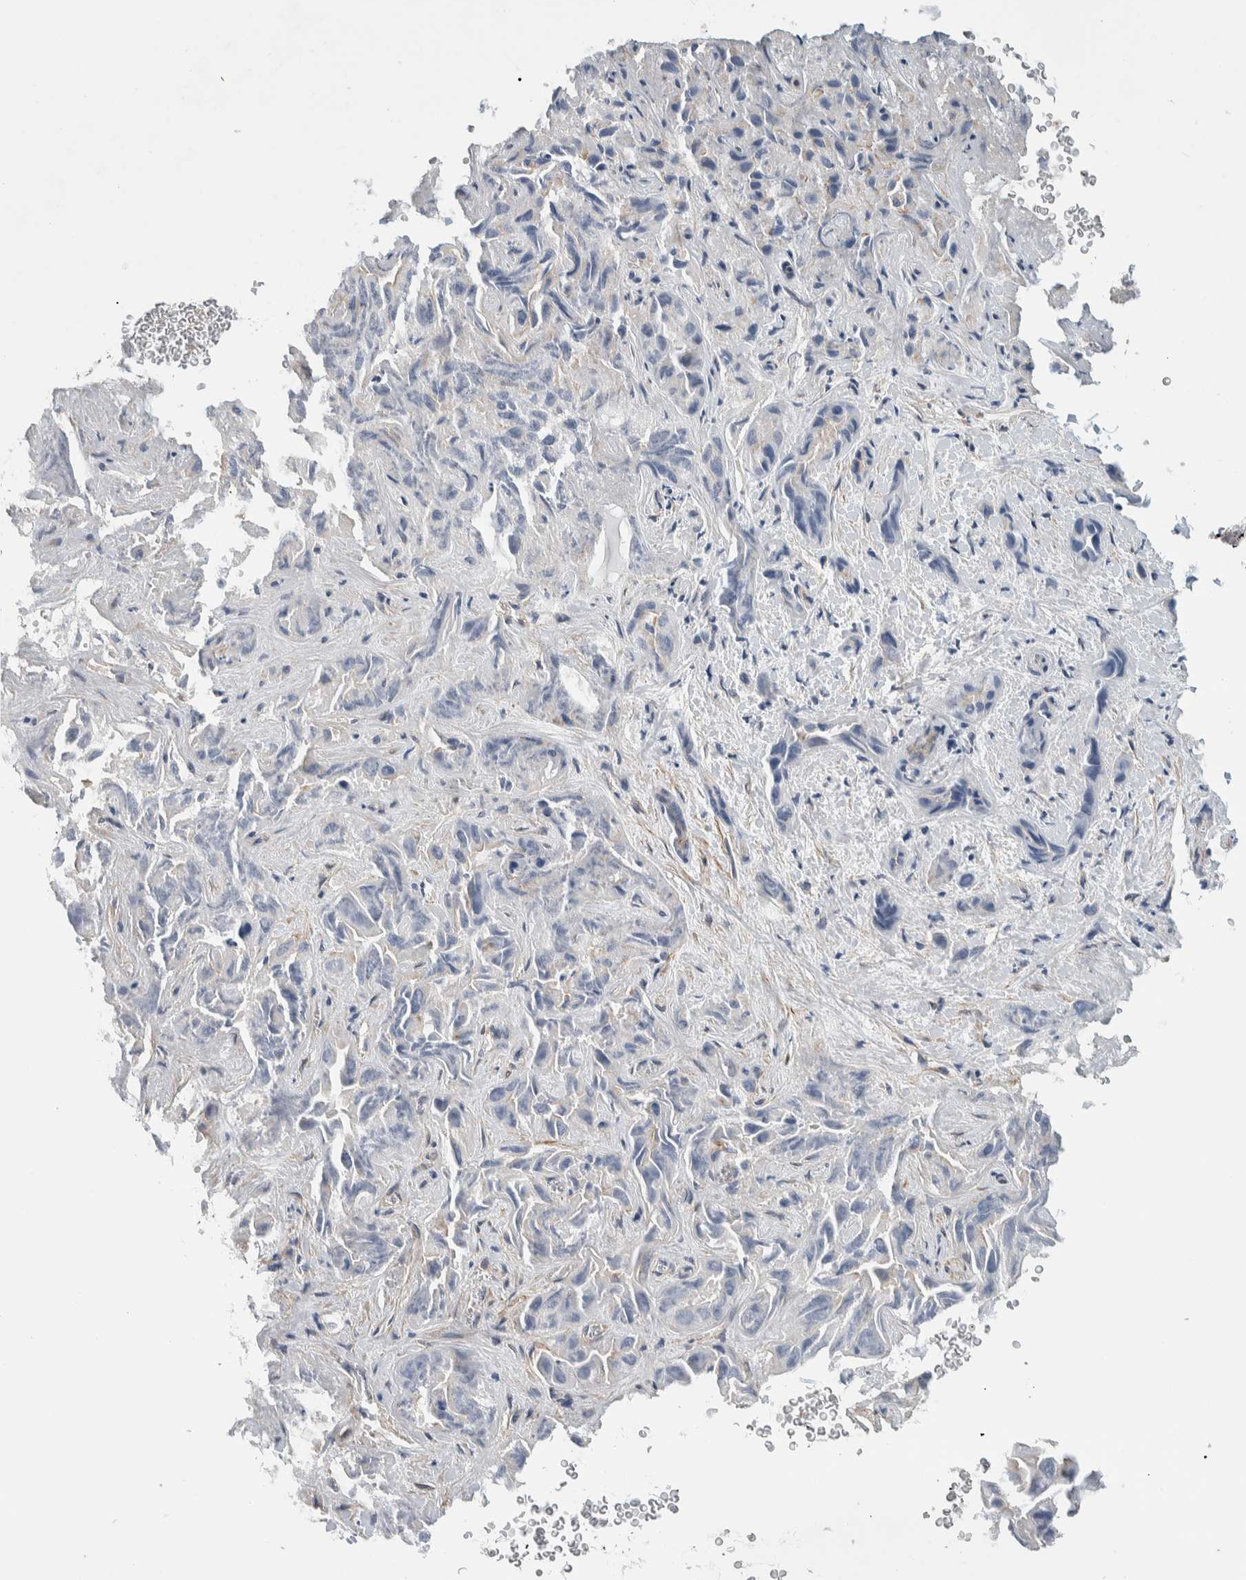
{"staining": {"intensity": "negative", "quantity": "none", "location": "none"}, "tissue": "liver cancer", "cell_type": "Tumor cells", "image_type": "cancer", "snomed": [{"axis": "morphology", "description": "Cholangiocarcinoma"}, {"axis": "topography", "description": "Liver"}], "caption": "The IHC histopathology image has no significant expression in tumor cells of cholangiocarcinoma (liver) tissue.", "gene": "MPRIP", "patient": {"sex": "female", "age": 52}}